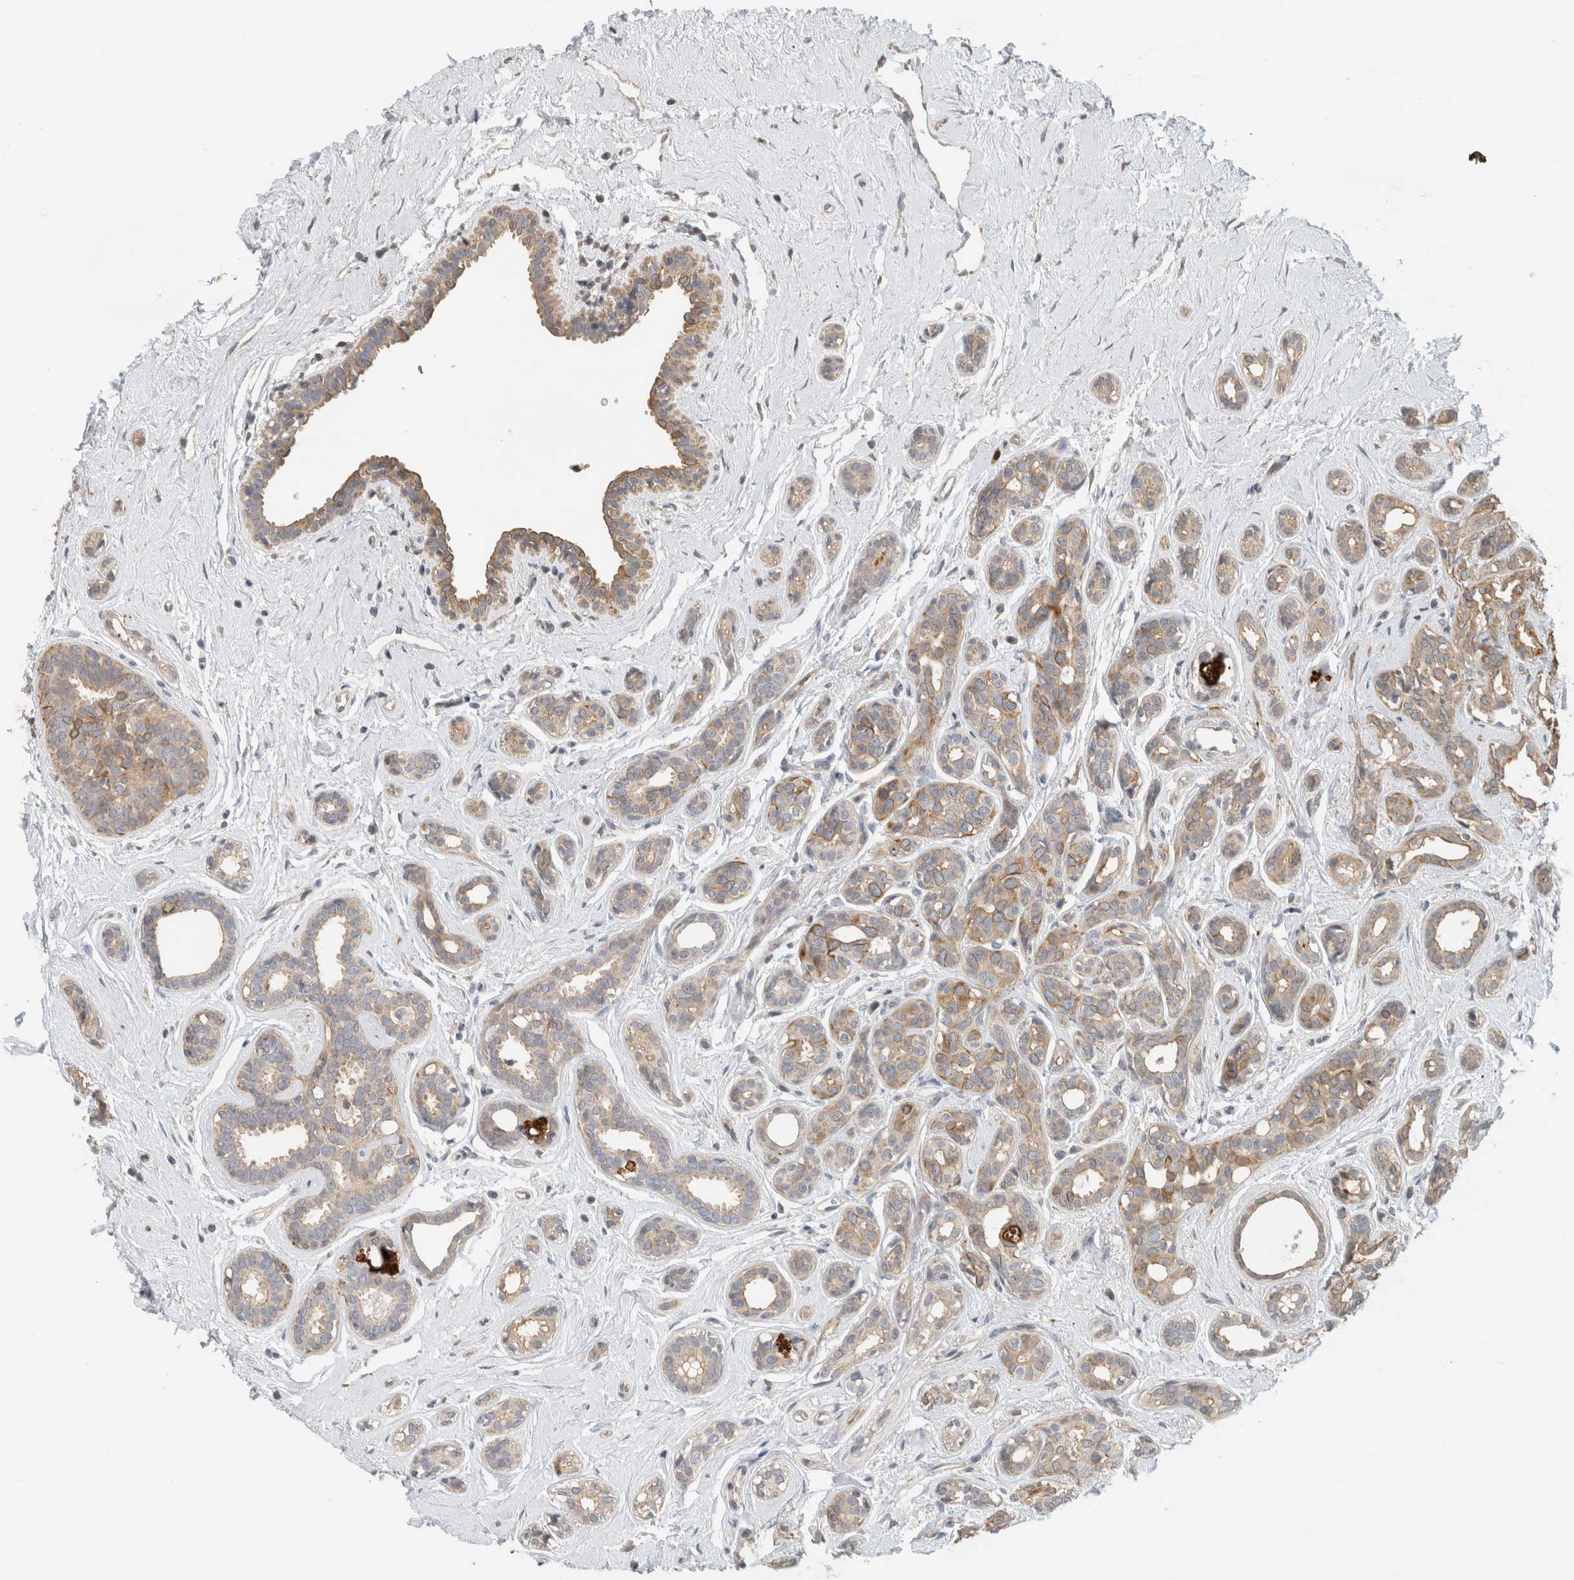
{"staining": {"intensity": "moderate", "quantity": "25%-75%", "location": "cytoplasmic/membranous"}, "tissue": "breast cancer", "cell_type": "Tumor cells", "image_type": "cancer", "snomed": [{"axis": "morphology", "description": "Duct carcinoma"}, {"axis": "topography", "description": "Breast"}], "caption": "Breast cancer (infiltrating ductal carcinoma) stained with a protein marker demonstrates moderate staining in tumor cells.", "gene": "ERCC6L2", "patient": {"sex": "female", "age": 55}}